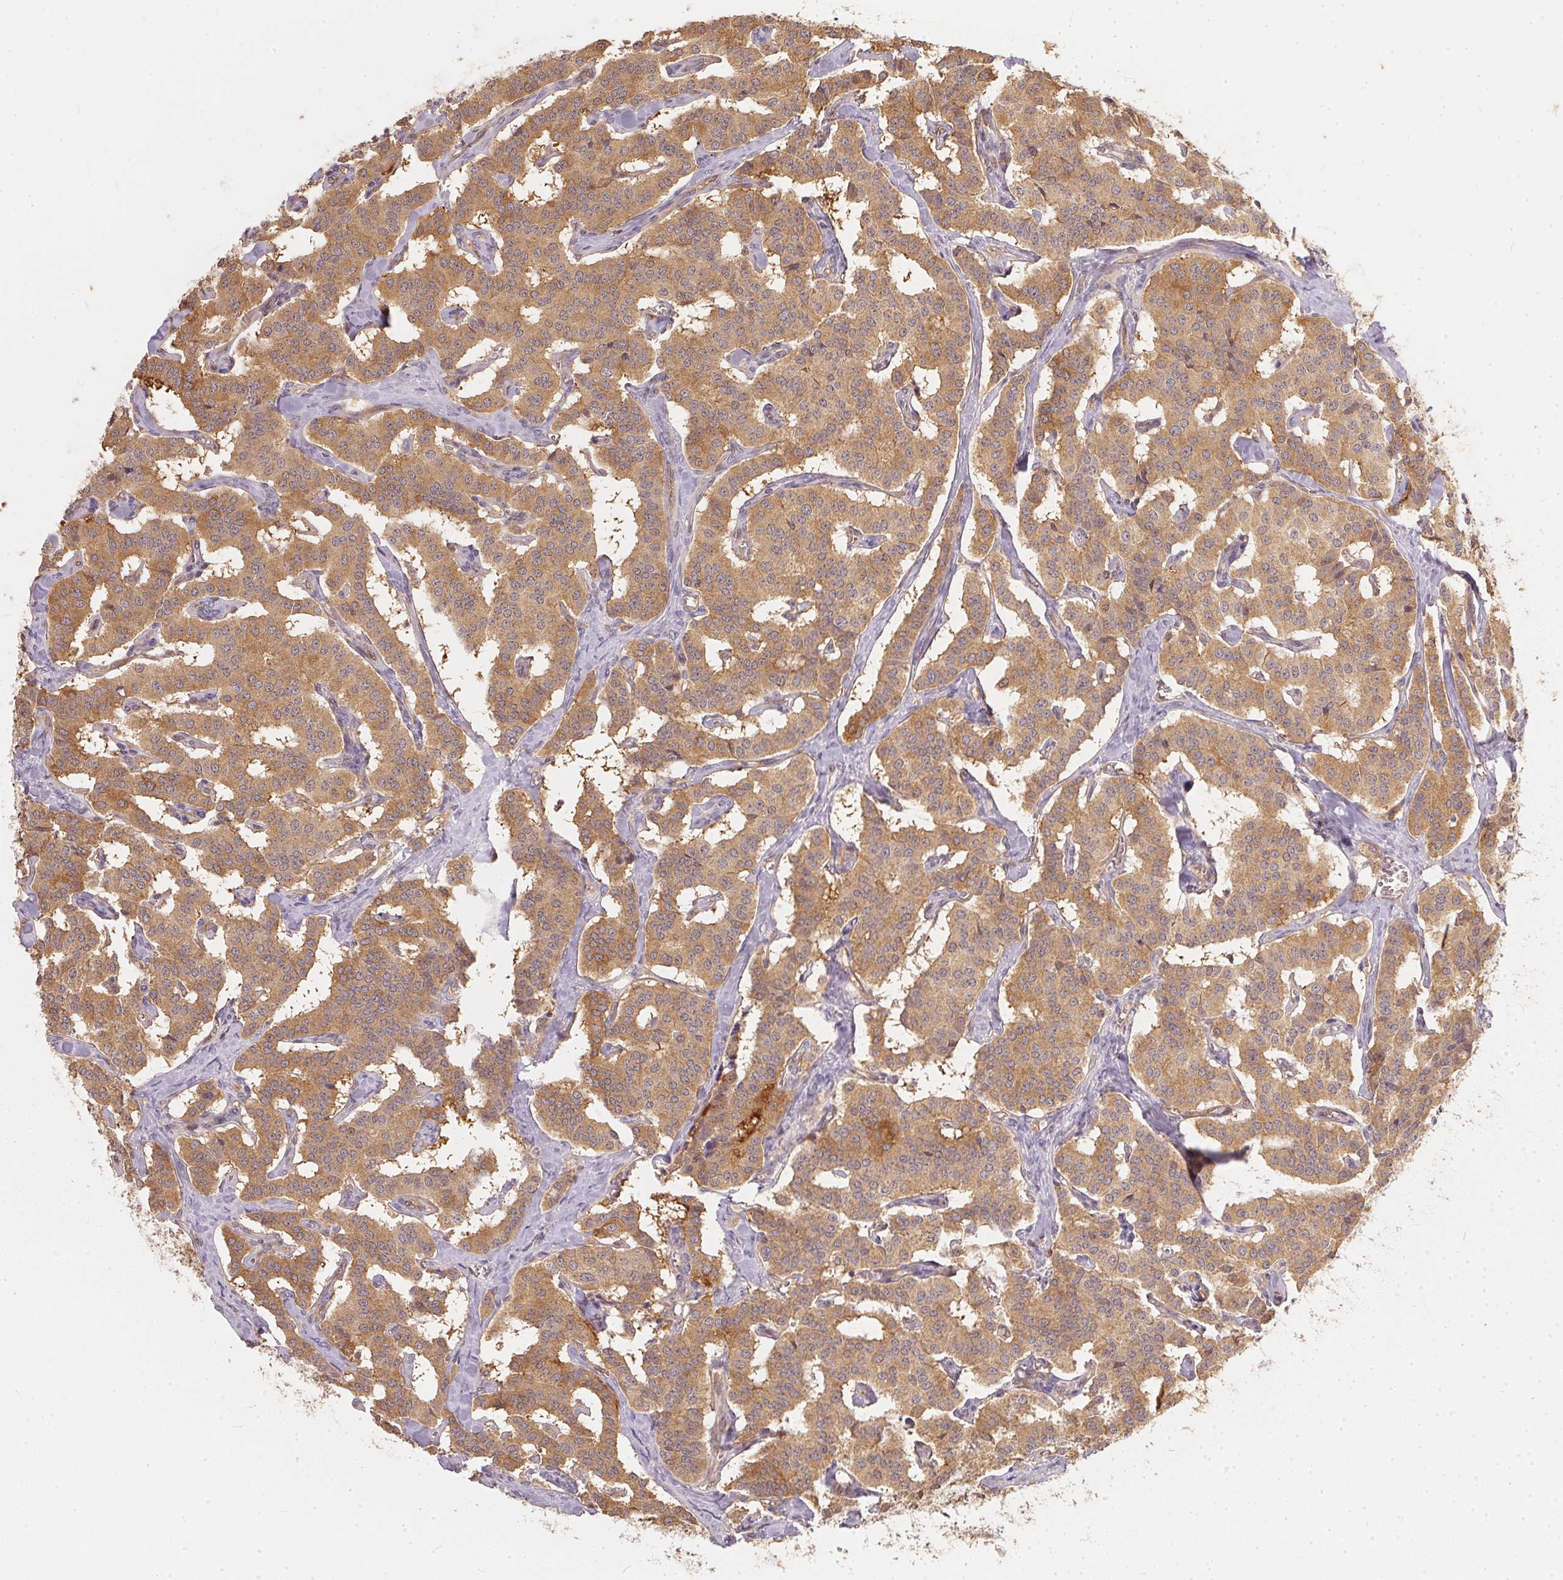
{"staining": {"intensity": "moderate", "quantity": ">75%", "location": "cytoplasmic/membranous"}, "tissue": "carcinoid", "cell_type": "Tumor cells", "image_type": "cancer", "snomed": [{"axis": "morphology", "description": "Carcinoid, malignant, NOS"}, {"axis": "topography", "description": "Lung"}], "caption": "Immunohistochemical staining of human malignant carcinoid displays medium levels of moderate cytoplasmic/membranous expression in about >75% of tumor cells.", "gene": "BLMH", "patient": {"sex": "female", "age": 46}}